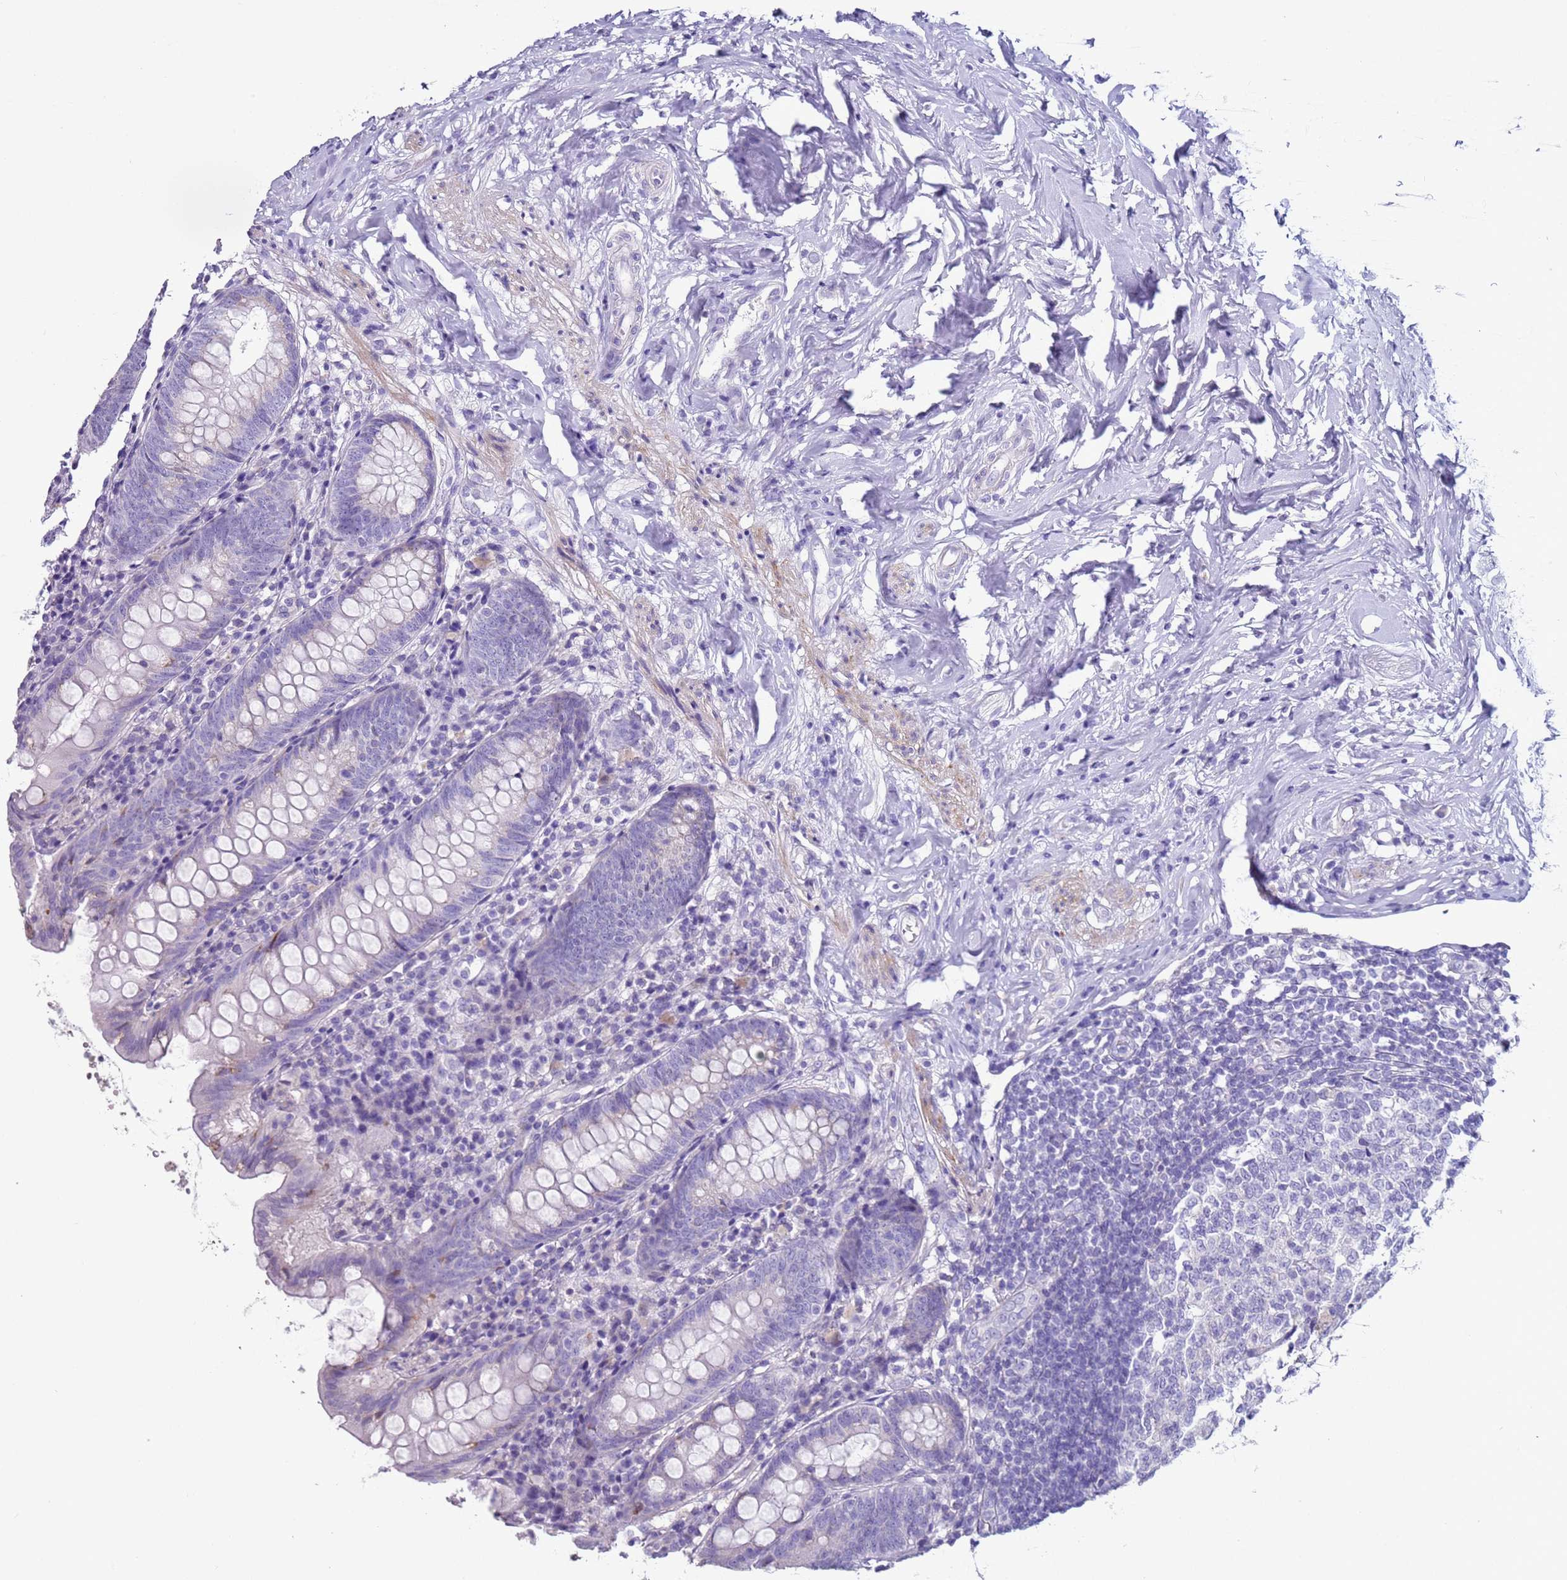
{"staining": {"intensity": "negative", "quantity": "none", "location": "none"}, "tissue": "appendix", "cell_type": "Glandular cells", "image_type": "normal", "snomed": [{"axis": "morphology", "description": "Normal tissue, NOS"}, {"axis": "topography", "description": "Appendix"}], "caption": "Appendix stained for a protein using immunohistochemistry exhibits no staining glandular cells.", "gene": "NPAP1", "patient": {"sex": "female", "age": 54}}